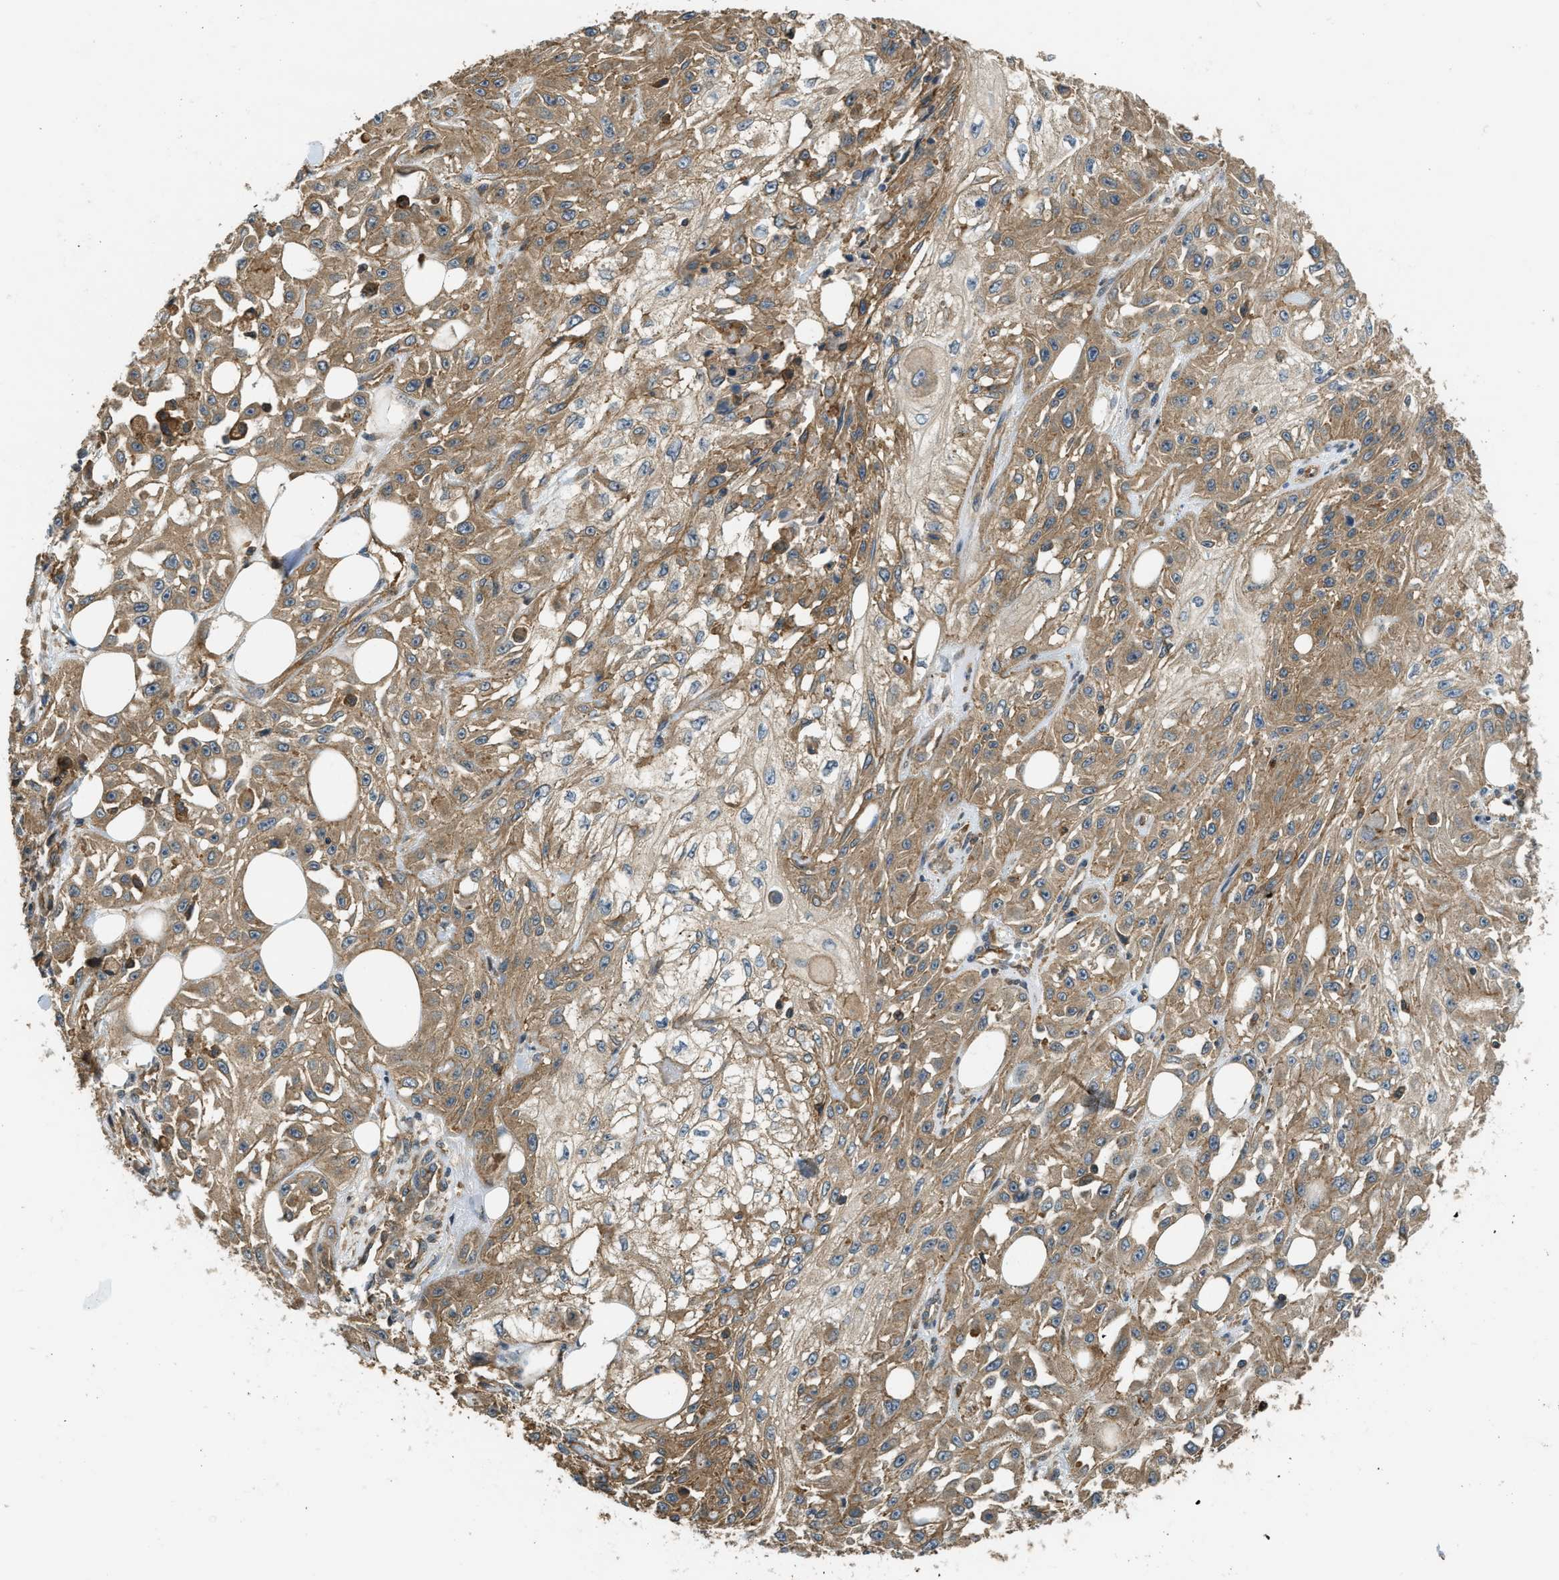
{"staining": {"intensity": "moderate", "quantity": ">75%", "location": "cytoplasmic/membranous"}, "tissue": "skin cancer", "cell_type": "Tumor cells", "image_type": "cancer", "snomed": [{"axis": "morphology", "description": "Squamous cell carcinoma, NOS"}, {"axis": "morphology", "description": "Squamous cell carcinoma, metastatic, NOS"}, {"axis": "topography", "description": "Skin"}, {"axis": "topography", "description": "Lymph node"}], "caption": "Immunohistochemistry micrograph of neoplastic tissue: skin squamous cell carcinoma stained using immunohistochemistry reveals medium levels of moderate protein expression localized specifically in the cytoplasmic/membranous of tumor cells, appearing as a cytoplasmic/membranous brown color.", "gene": "BAG4", "patient": {"sex": "male", "age": 75}}